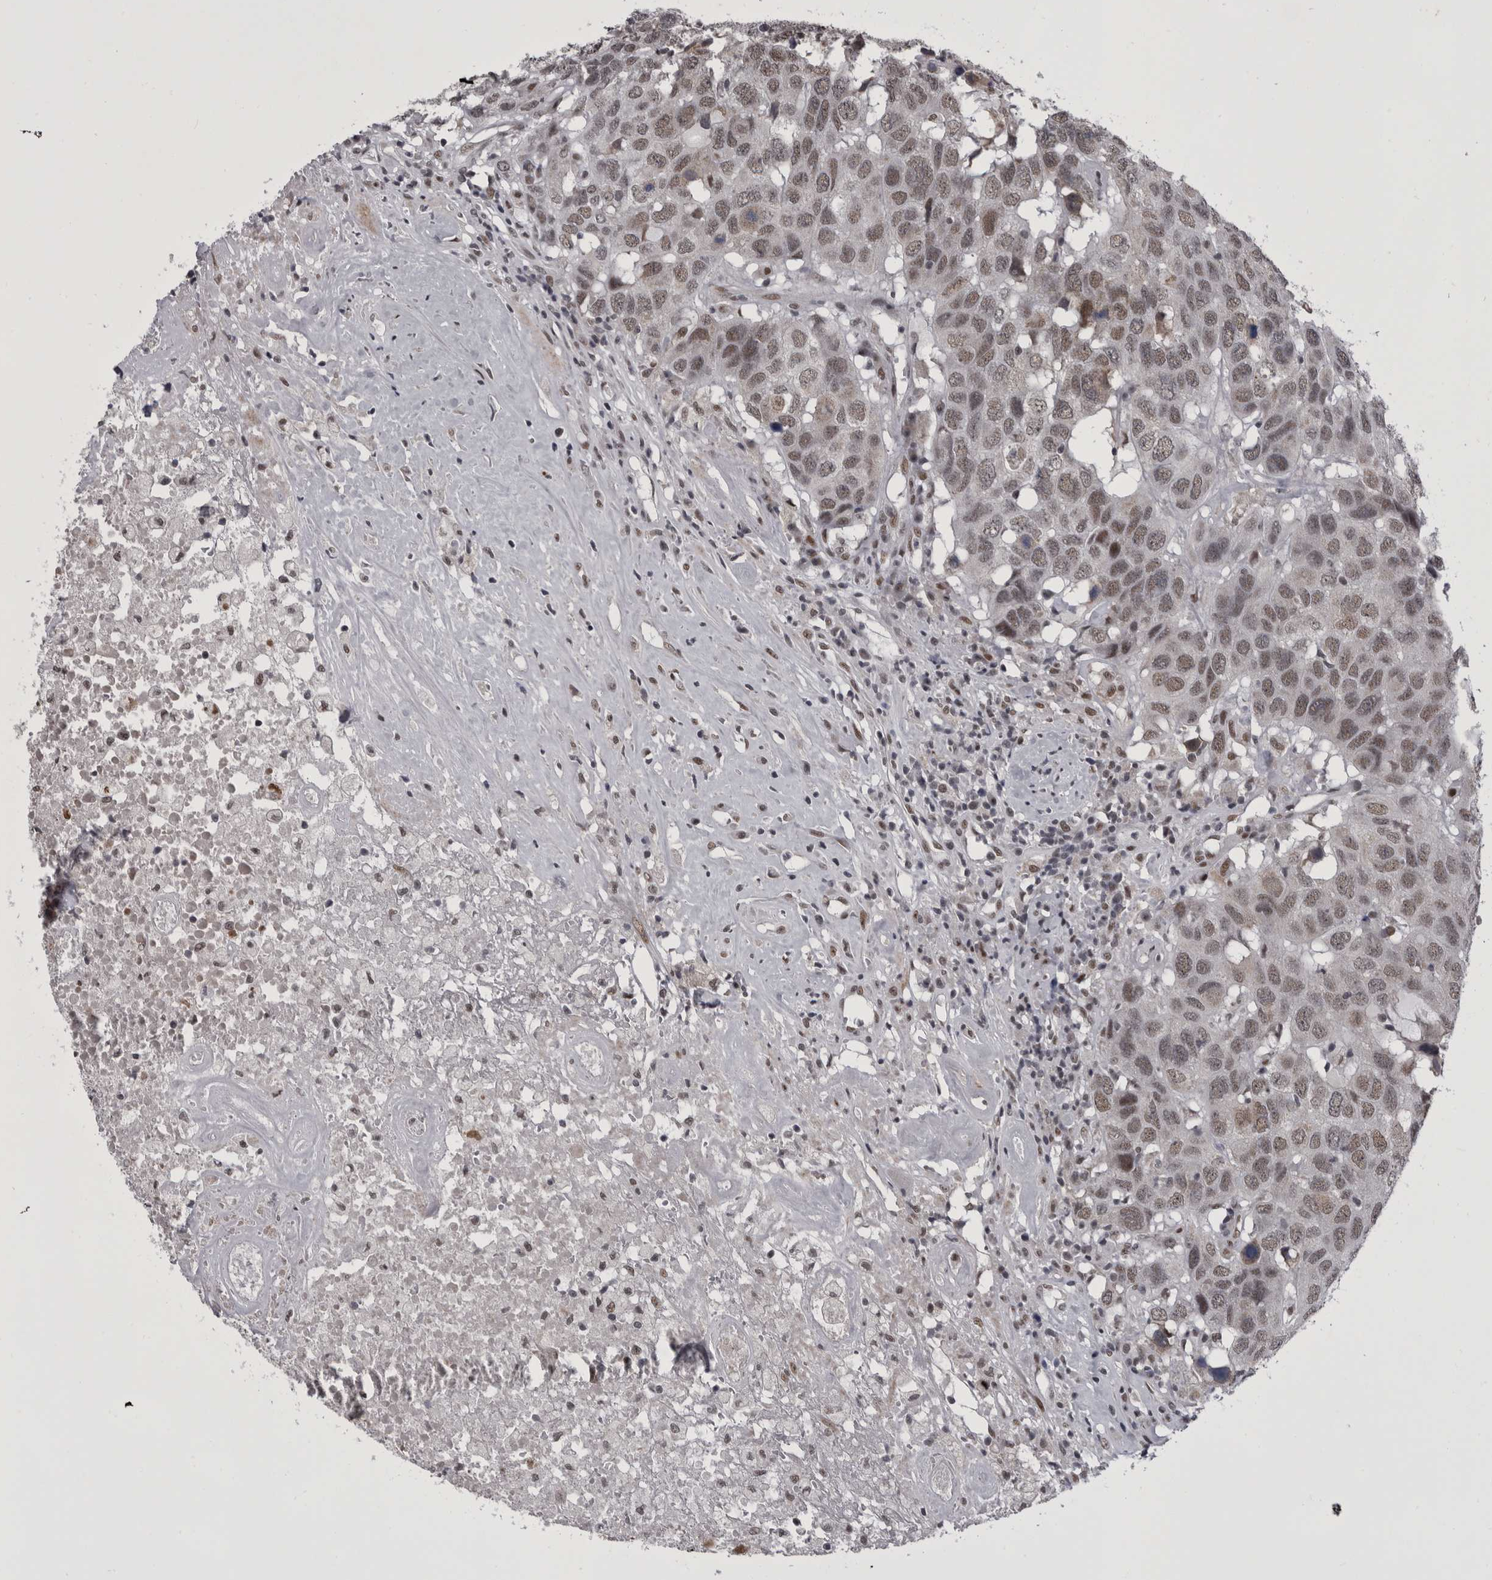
{"staining": {"intensity": "weak", "quantity": ">75%", "location": "nuclear"}, "tissue": "head and neck cancer", "cell_type": "Tumor cells", "image_type": "cancer", "snomed": [{"axis": "morphology", "description": "Squamous cell carcinoma, NOS"}, {"axis": "topography", "description": "Head-Neck"}], "caption": "A high-resolution micrograph shows immunohistochemistry (IHC) staining of squamous cell carcinoma (head and neck), which exhibits weak nuclear expression in approximately >75% of tumor cells. Nuclei are stained in blue.", "gene": "PRPF3", "patient": {"sex": "male", "age": 66}}